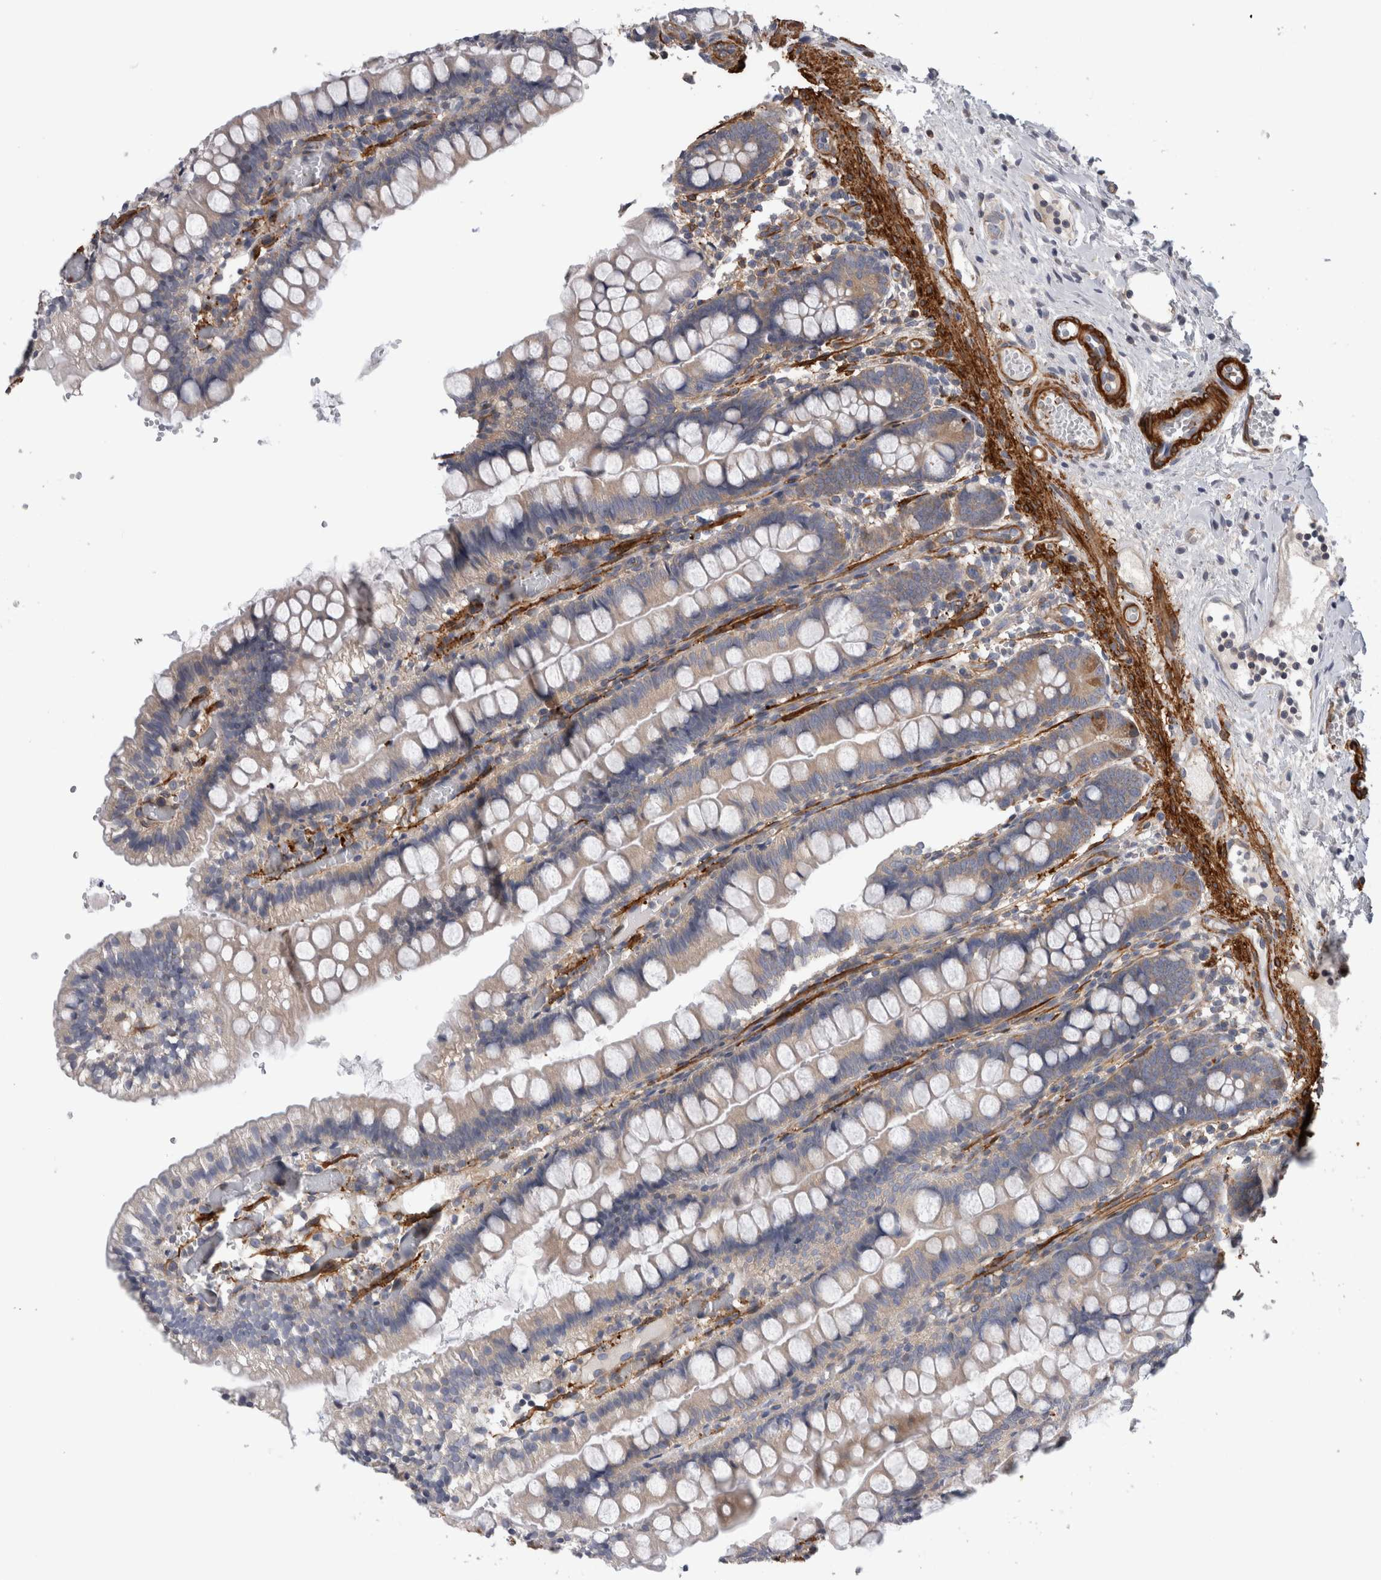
{"staining": {"intensity": "weak", "quantity": "25%-75%", "location": "cytoplasmic/membranous"}, "tissue": "small intestine", "cell_type": "Glandular cells", "image_type": "normal", "snomed": [{"axis": "morphology", "description": "Normal tissue, NOS"}, {"axis": "morphology", "description": "Developmental malformation"}, {"axis": "topography", "description": "Small intestine"}], "caption": "Immunohistochemistry (IHC) histopathology image of benign human small intestine stained for a protein (brown), which exhibits low levels of weak cytoplasmic/membranous positivity in about 25%-75% of glandular cells.", "gene": "EPRS1", "patient": {"sex": "male"}}